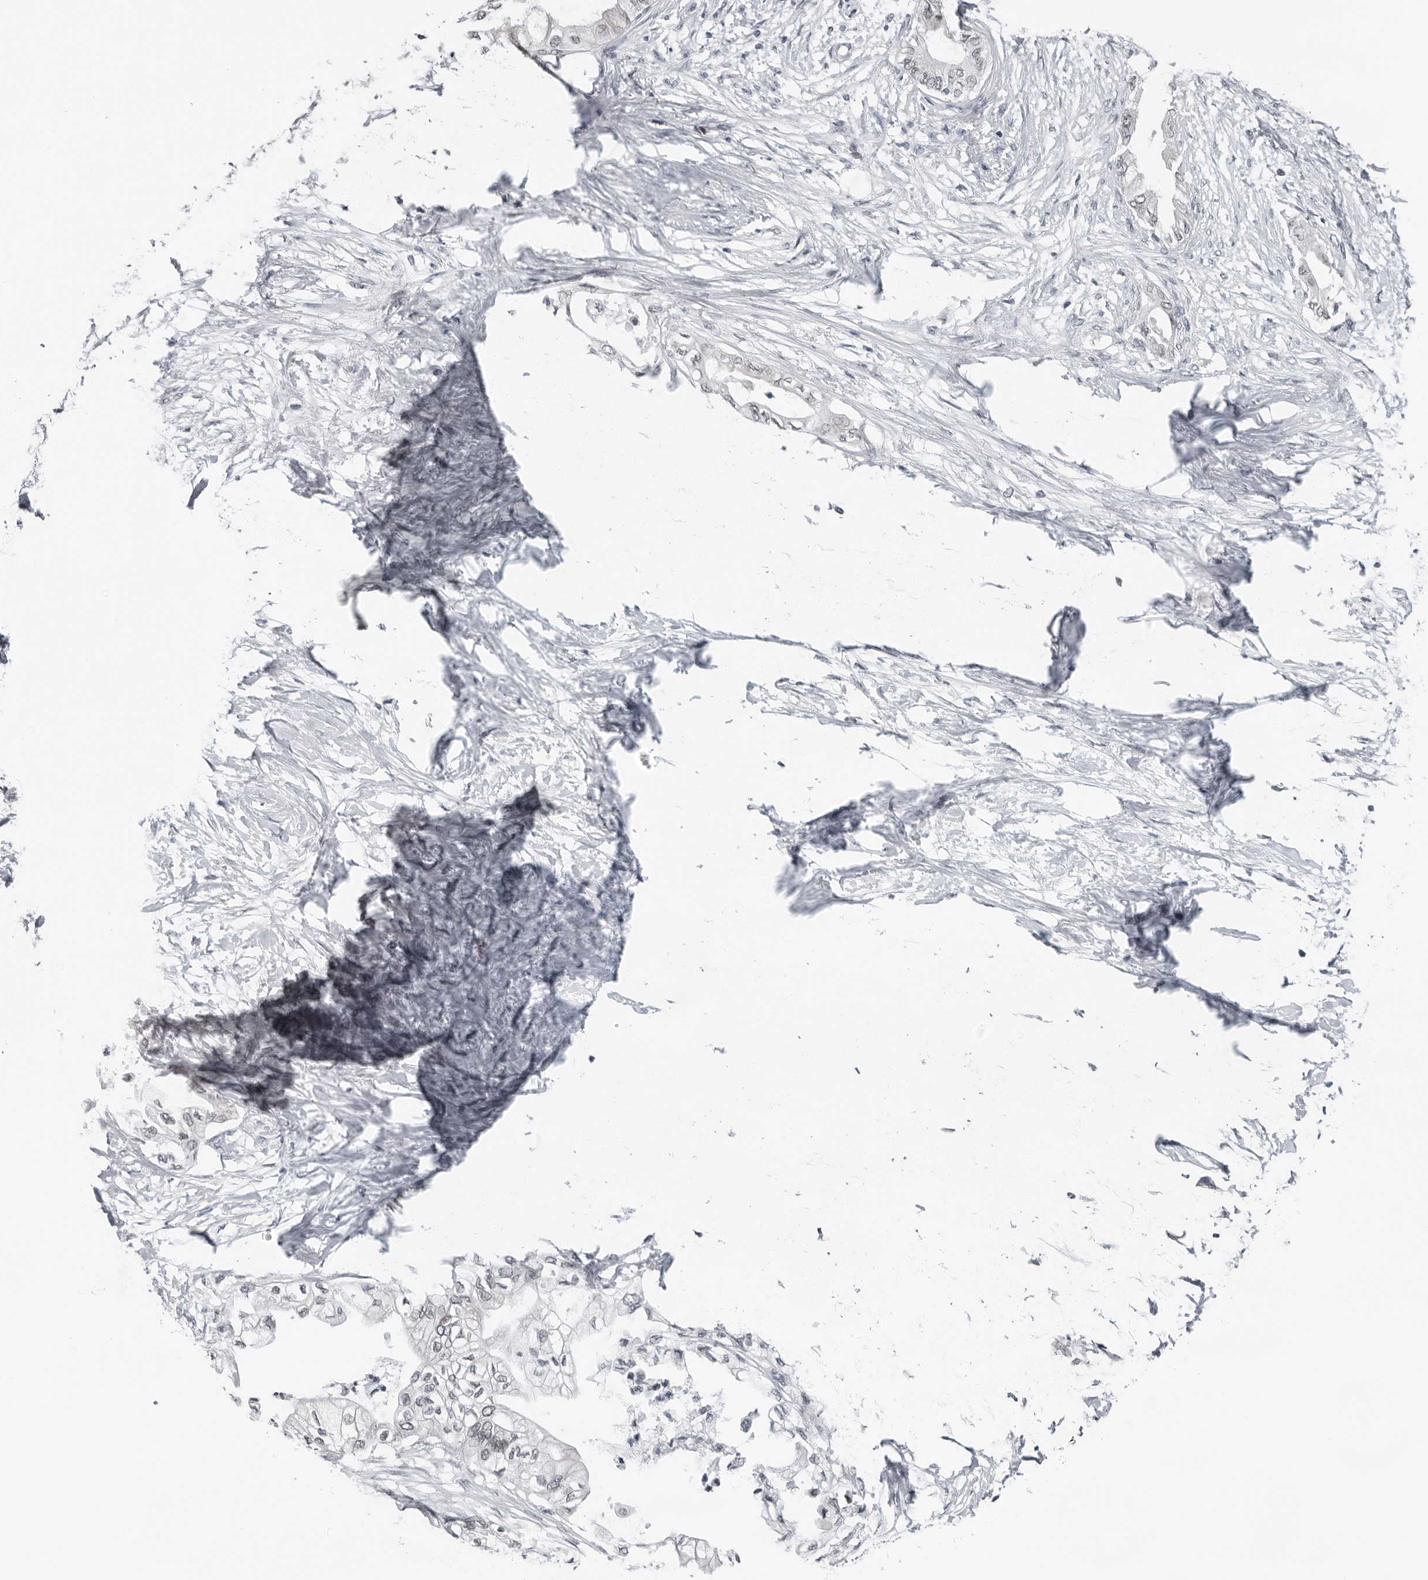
{"staining": {"intensity": "negative", "quantity": "none", "location": "none"}, "tissue": "pancreatic cancer", "cell_type": "Tumor cells", "image_type": "cancer", "snomed": [{"axis": "morphology", "description": "Normal tissue, NOS"}, {"axis": "morphology", "description": "Adenocarcinoma, NOS"}, {"axis": "topography", "description": "Pancreas"}, {"axis": "topography", "description": "Duodenum"}], "caption": "Protein analysis of adenocarcinoma (pancreatic) reveals no significant positivity in tumor cells. (DAB (3,3'-diaminobenzidine) immunohistochemistry with hematoxylin counter stain).", "gene": "PPP1R42", "patient": {"sex": "female", "age": 60}}